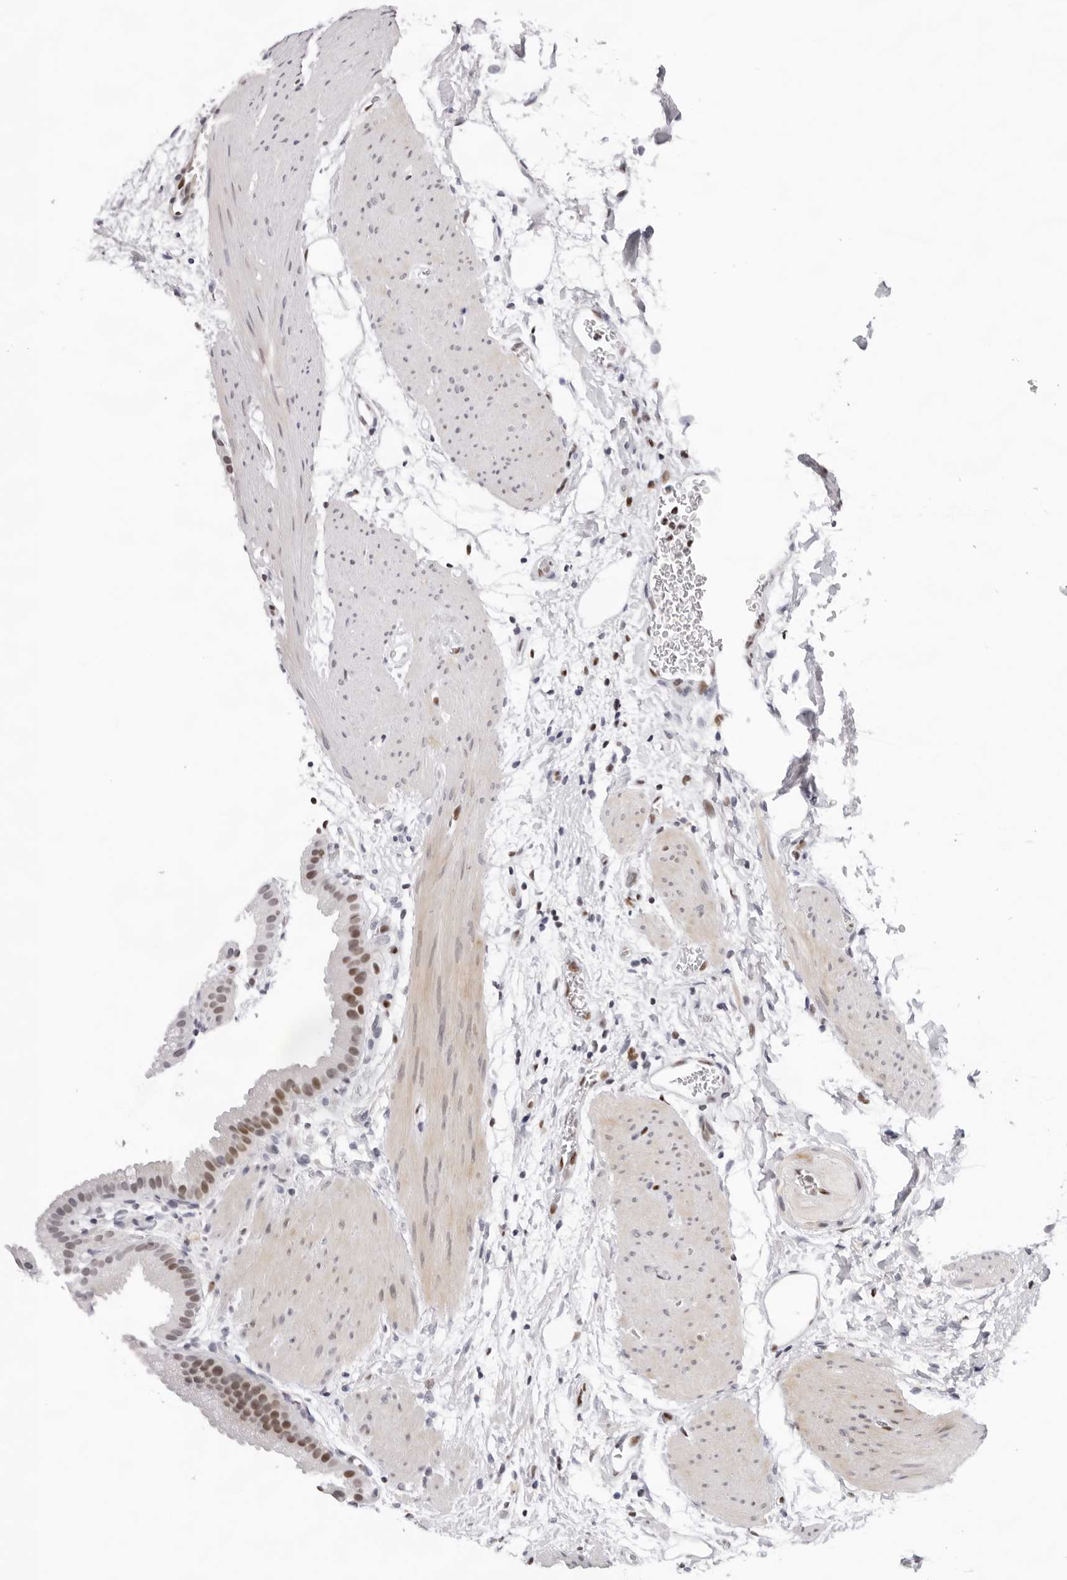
{"staining": {"intensity": "moderate", "quantity": "25%-75%", "location": "nuclear"}, "tissue": "gallbladder", "cell_type": "Glandular cells", "image_type": "normal", "snomed": [{"axis": "morphology", "description": "Normal tissue, NOS"}, {"axis": "topography", "description": "Gallbladder"}], "caption": "This histopathology image demonstrates immunohistochemistry staining of unremarkable gallbladder, with medium moderate nuclear expression in about 25%-75% of glandular cells.", "gene": "OGG1", "patient": {"sex": "female", "age": 64}}